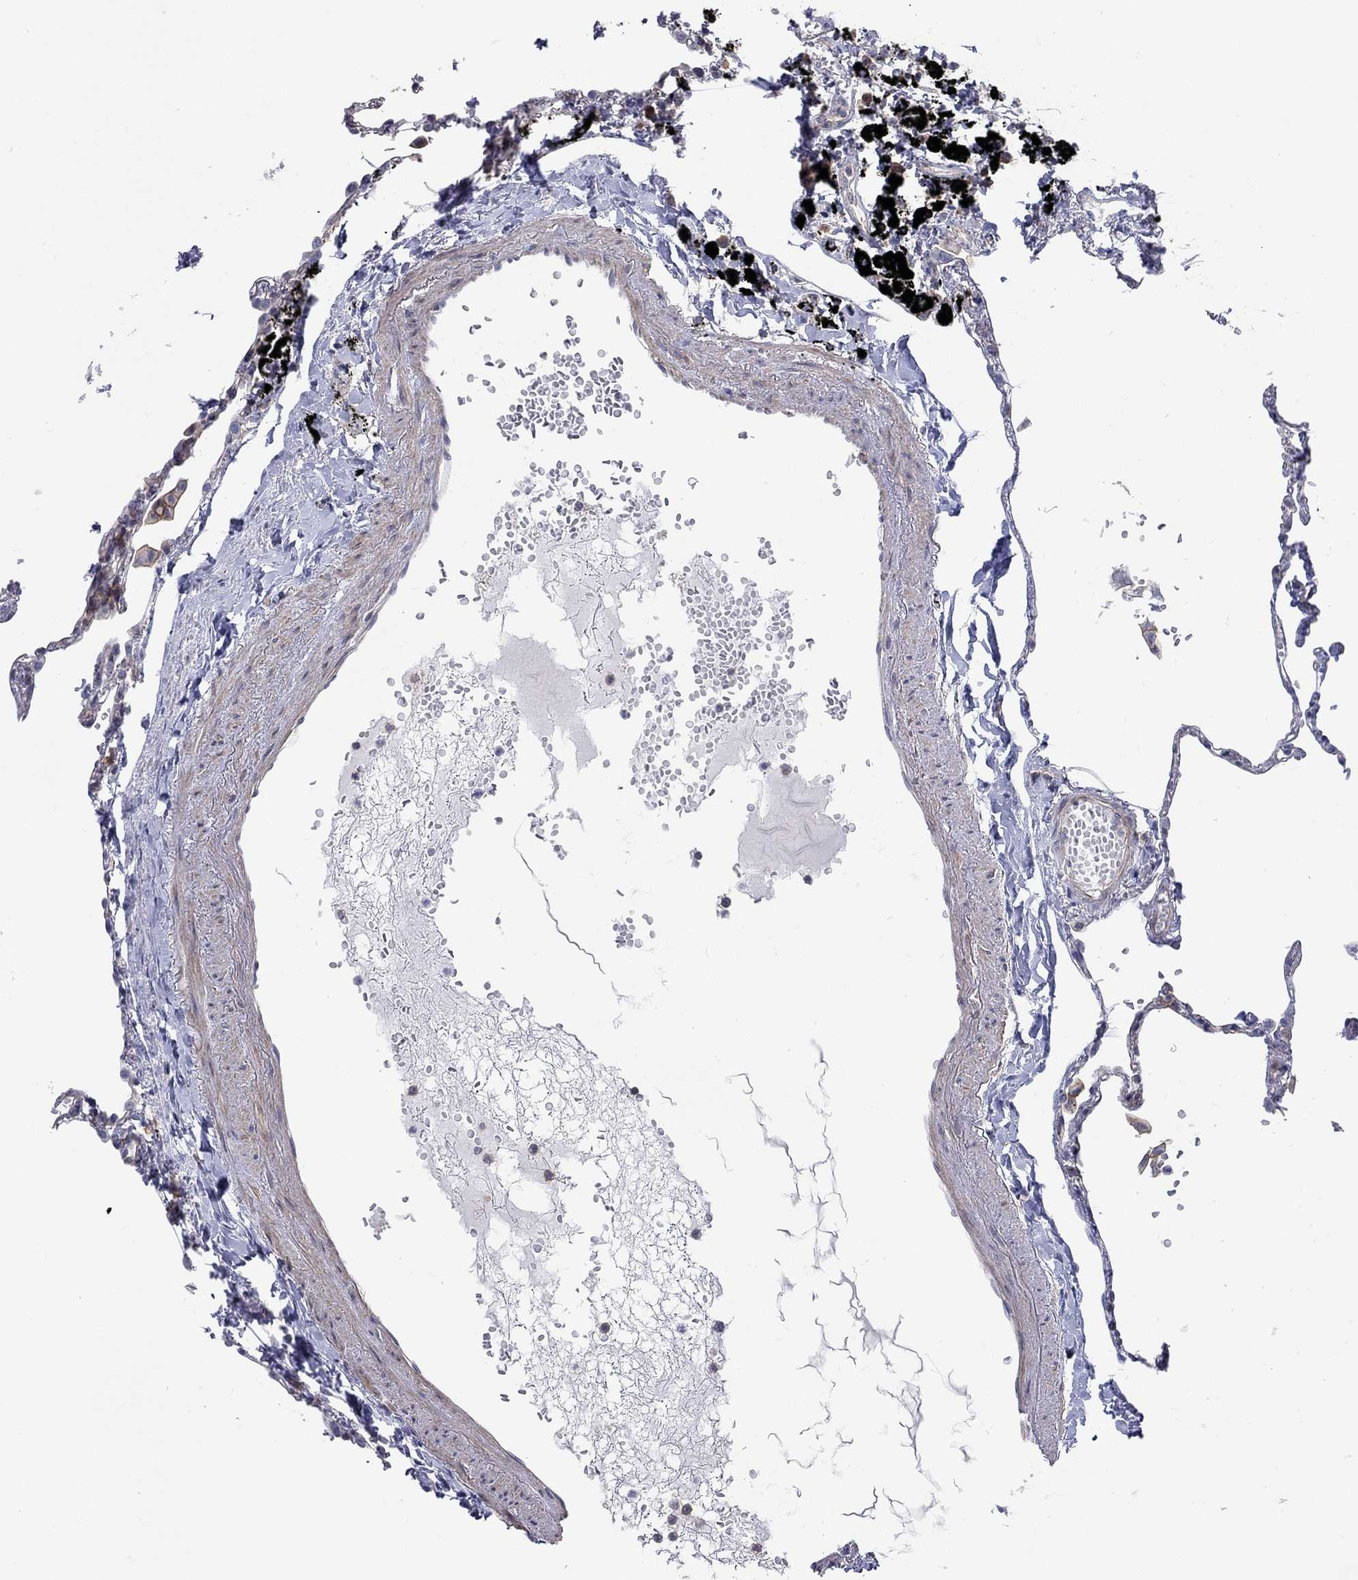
{"staining": {"intensity": "negative", "quantity": "none", "location": "none"}, "tissue": "lung", "cell_type": "Alveolar cells", "image_type": "normal", "snomed": [{"axis": "morphology", "description": "Normal tissue, NOS"}, {"axis": "topography", "description": "Lung"}], "caption": "Human lung stained for a protein using IHC displays no expression in alveolar cells.", "gene": "PCDHGA10", "patient": {"sex": "male", "age": 78}}